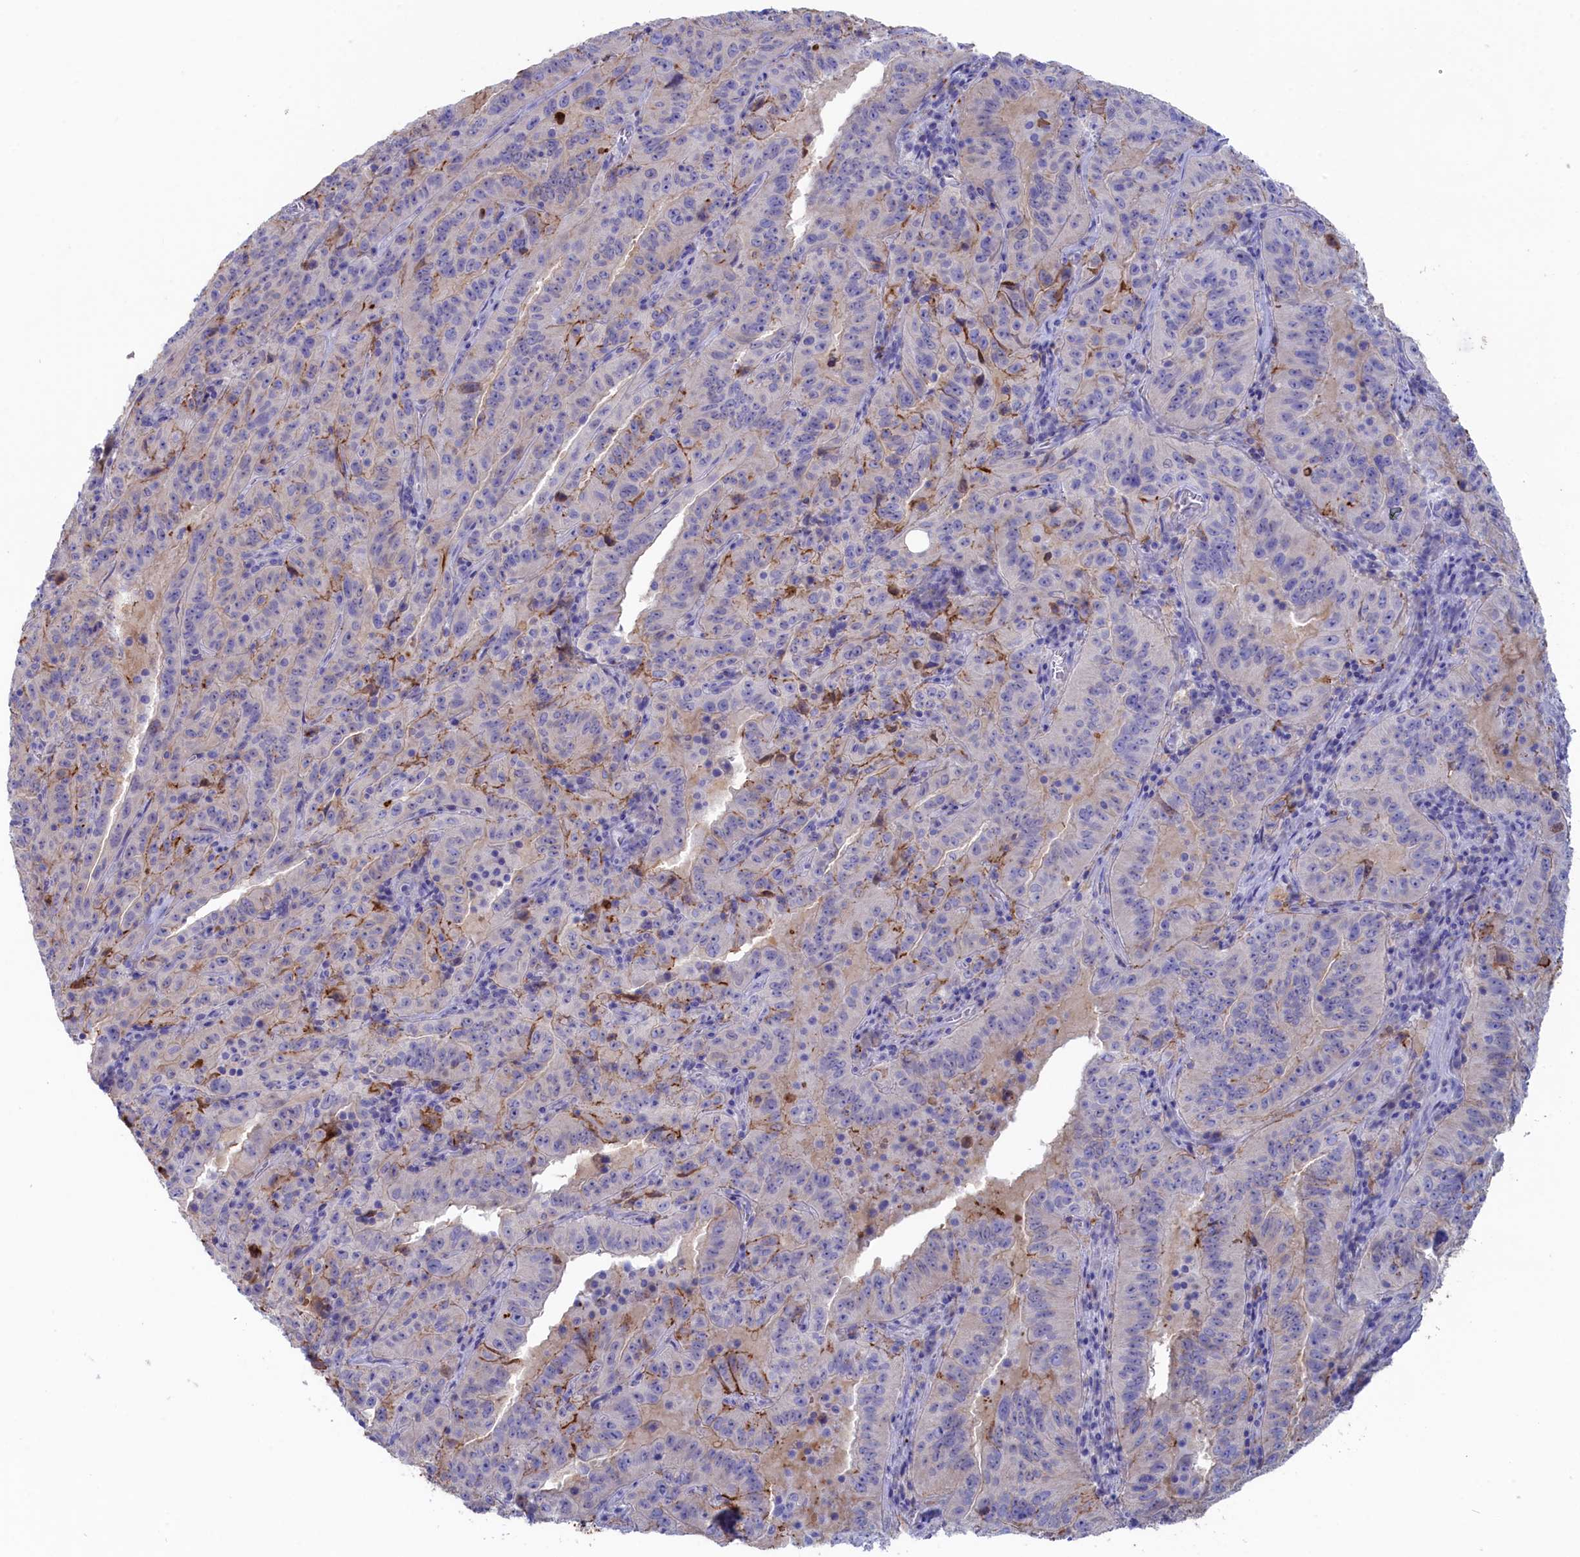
{"staining": {"intensity": "weak", "quantity": "<25%", "location": "cytoplasmic/membranous"}, "tissue": "pancreatic cancer", "cell_type": "Tumor cells", "image_type": "cancer", "snomed": [{"axis": "morphology", "description": "Adenocarcinoma, NOS"}, {"axis": "topography", "description": "Pancreas"}], "caption": "DAB (3,3'-diaminobenzidine) immunohistochemical staining of human pancreatic cancer shows no significant positivity in tumor cells. (IHC, brightfield microscopy, high magnification).", "gene": "WDR6", "patient": {"sex": "male", "age": 63}}